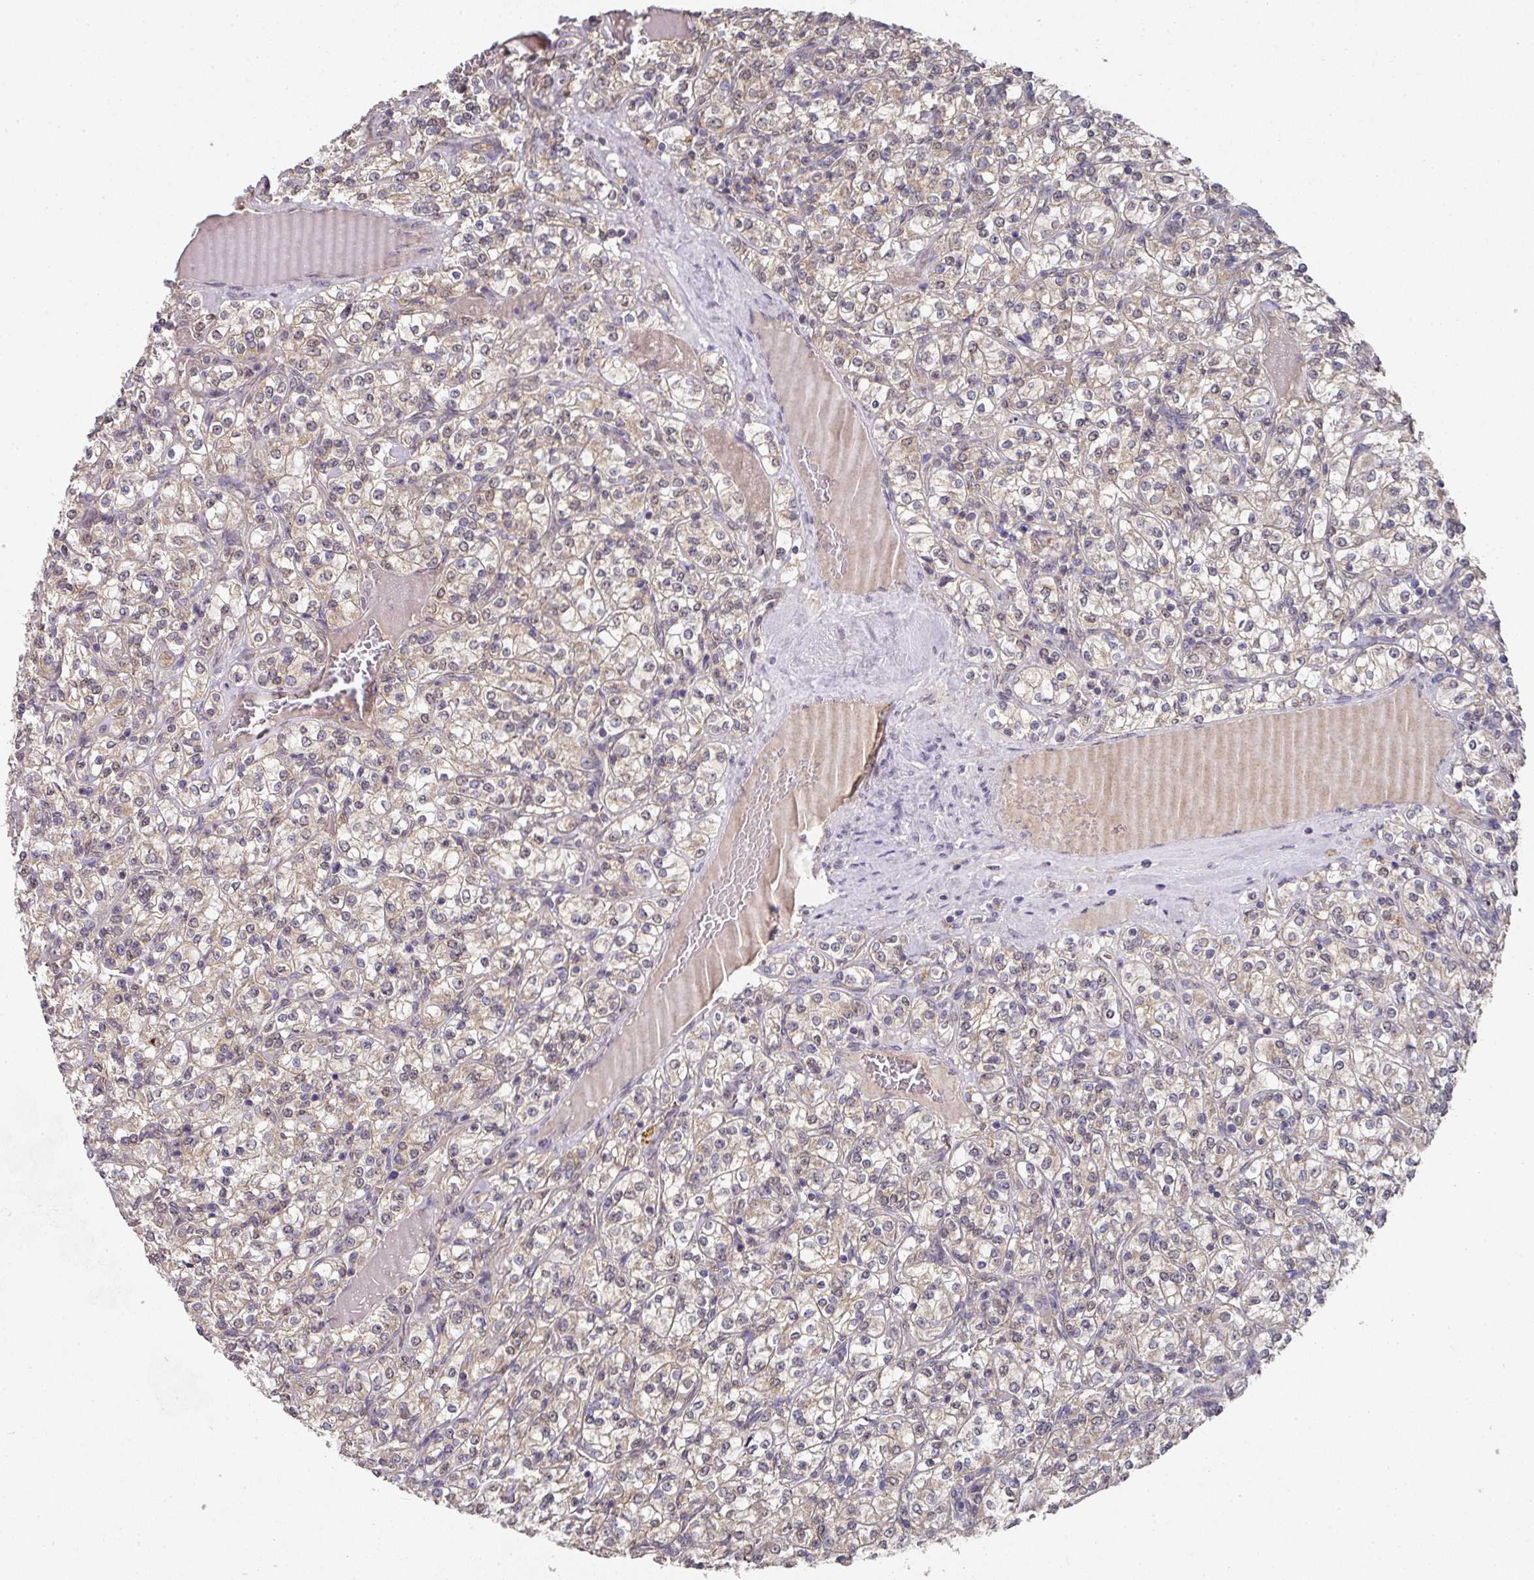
{"staining": {"intensity": "weak", "quantity": "25%-75%", "location": "cytoplasmic/membranous"}, "tissue": "renal cancer", "cell_type": "Tumor cells", "image_type": "cancer", "snomed": [{"axis": "morphology", "description": "Adenocarcinoma, NOS"}, {"axis": "topography", "description": "Kidney"}], "caption": "The micrograph demonstrates staining of adenocarcinoma (renal), revealing weak cytoplasmic/membranous protein expression (brown color) within tumor cells.", "gene": "EXTL3", "patient": {"sex": "male", "age": 77}}